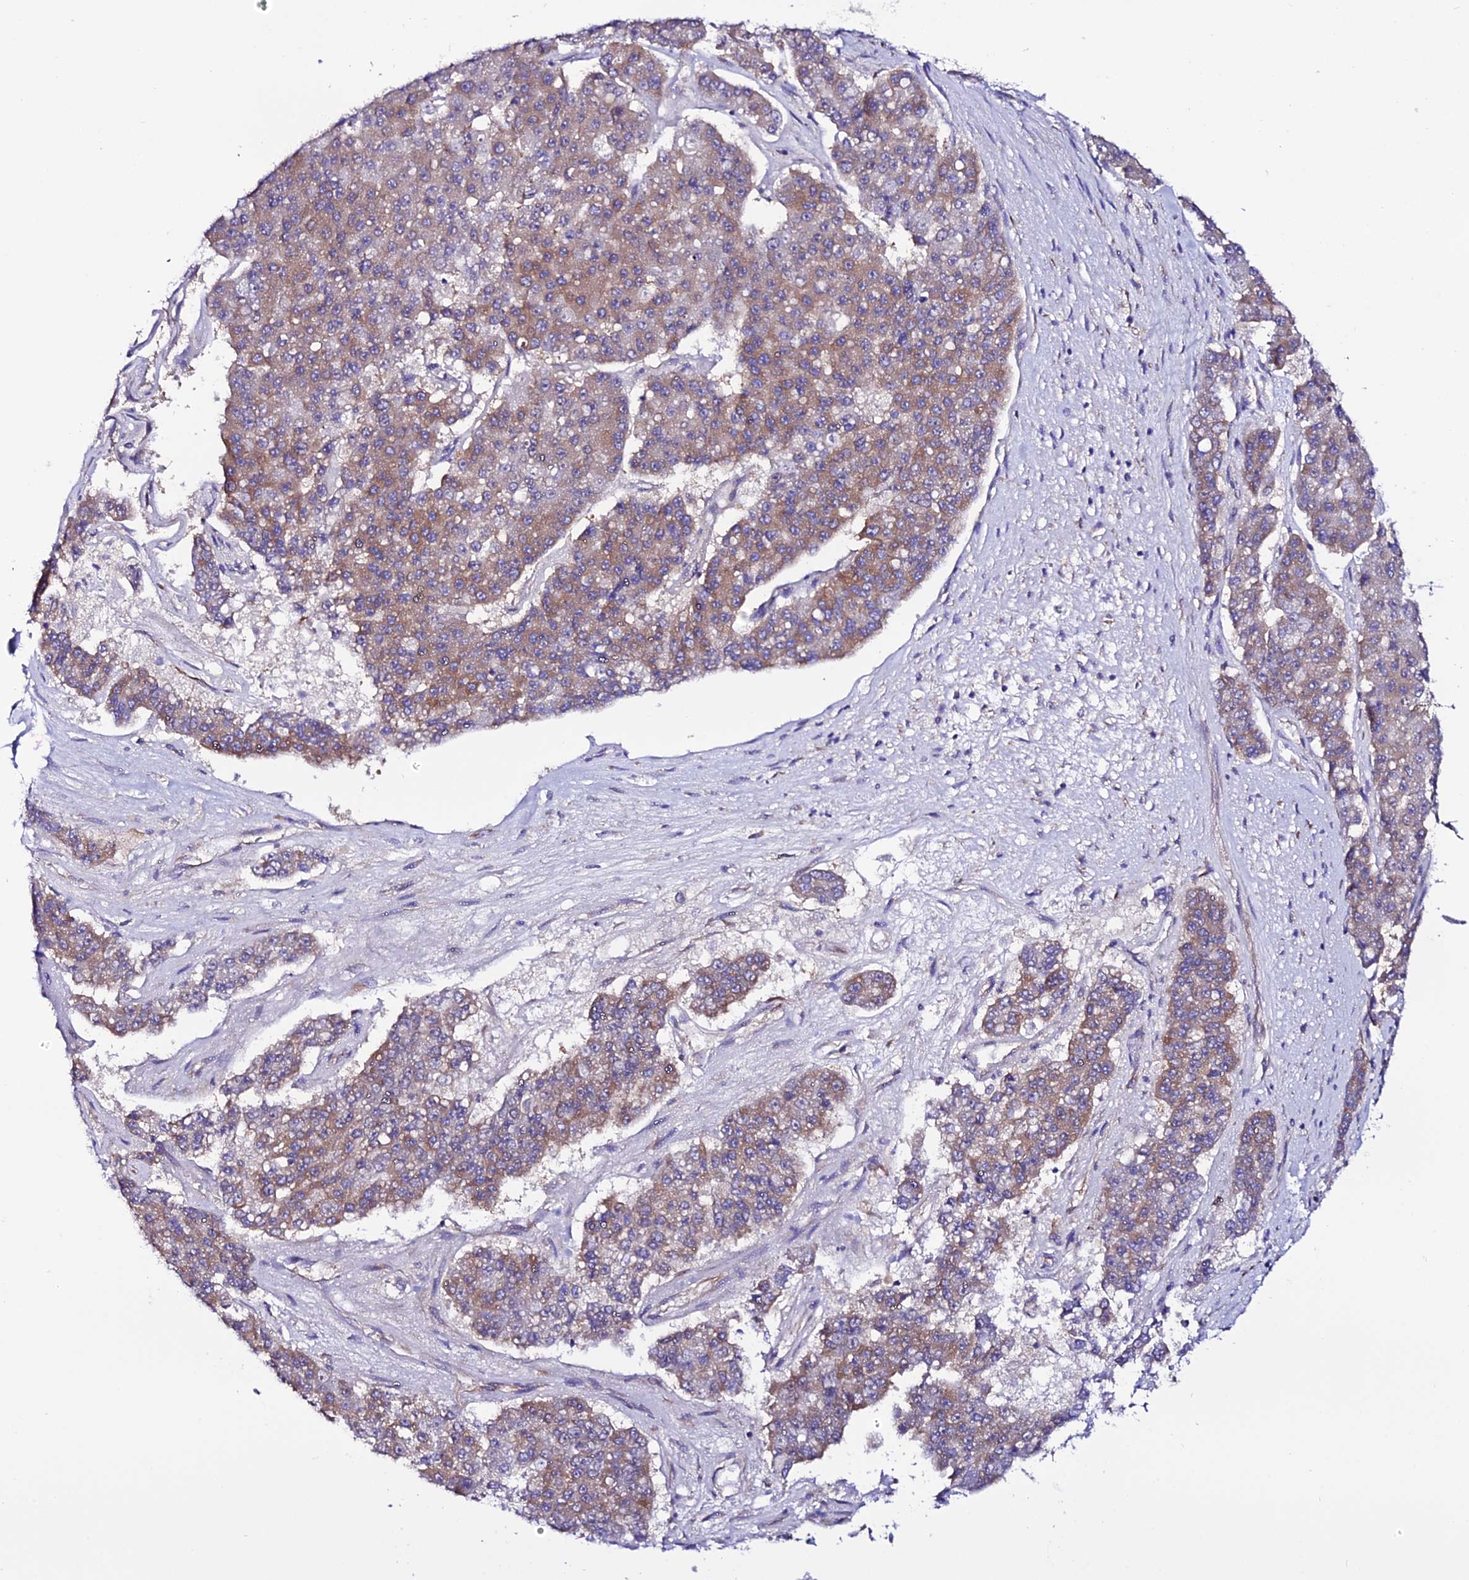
{"staining": {"intensity": "moderate", "quantity": ">75%", "location": "cytoplasmic/membranous"}, "tissue": "pancreatic cancer", "cell_type": "Tumor cells", "image_type": "cancer", "snomed": [{"axis": "morphology", "description": "Adenocarcinoma, NOS"}, {"axis": "topography", "description": "Pancreas"}], "caption": "Brown immunohistochemical staining in human pancreatic cancer shows moderate cytoplasmic/membranous expression in approximately >75% of tumor cells.", "gene": "EEF1G", "patient": {"sex": "male", "age": 50}}